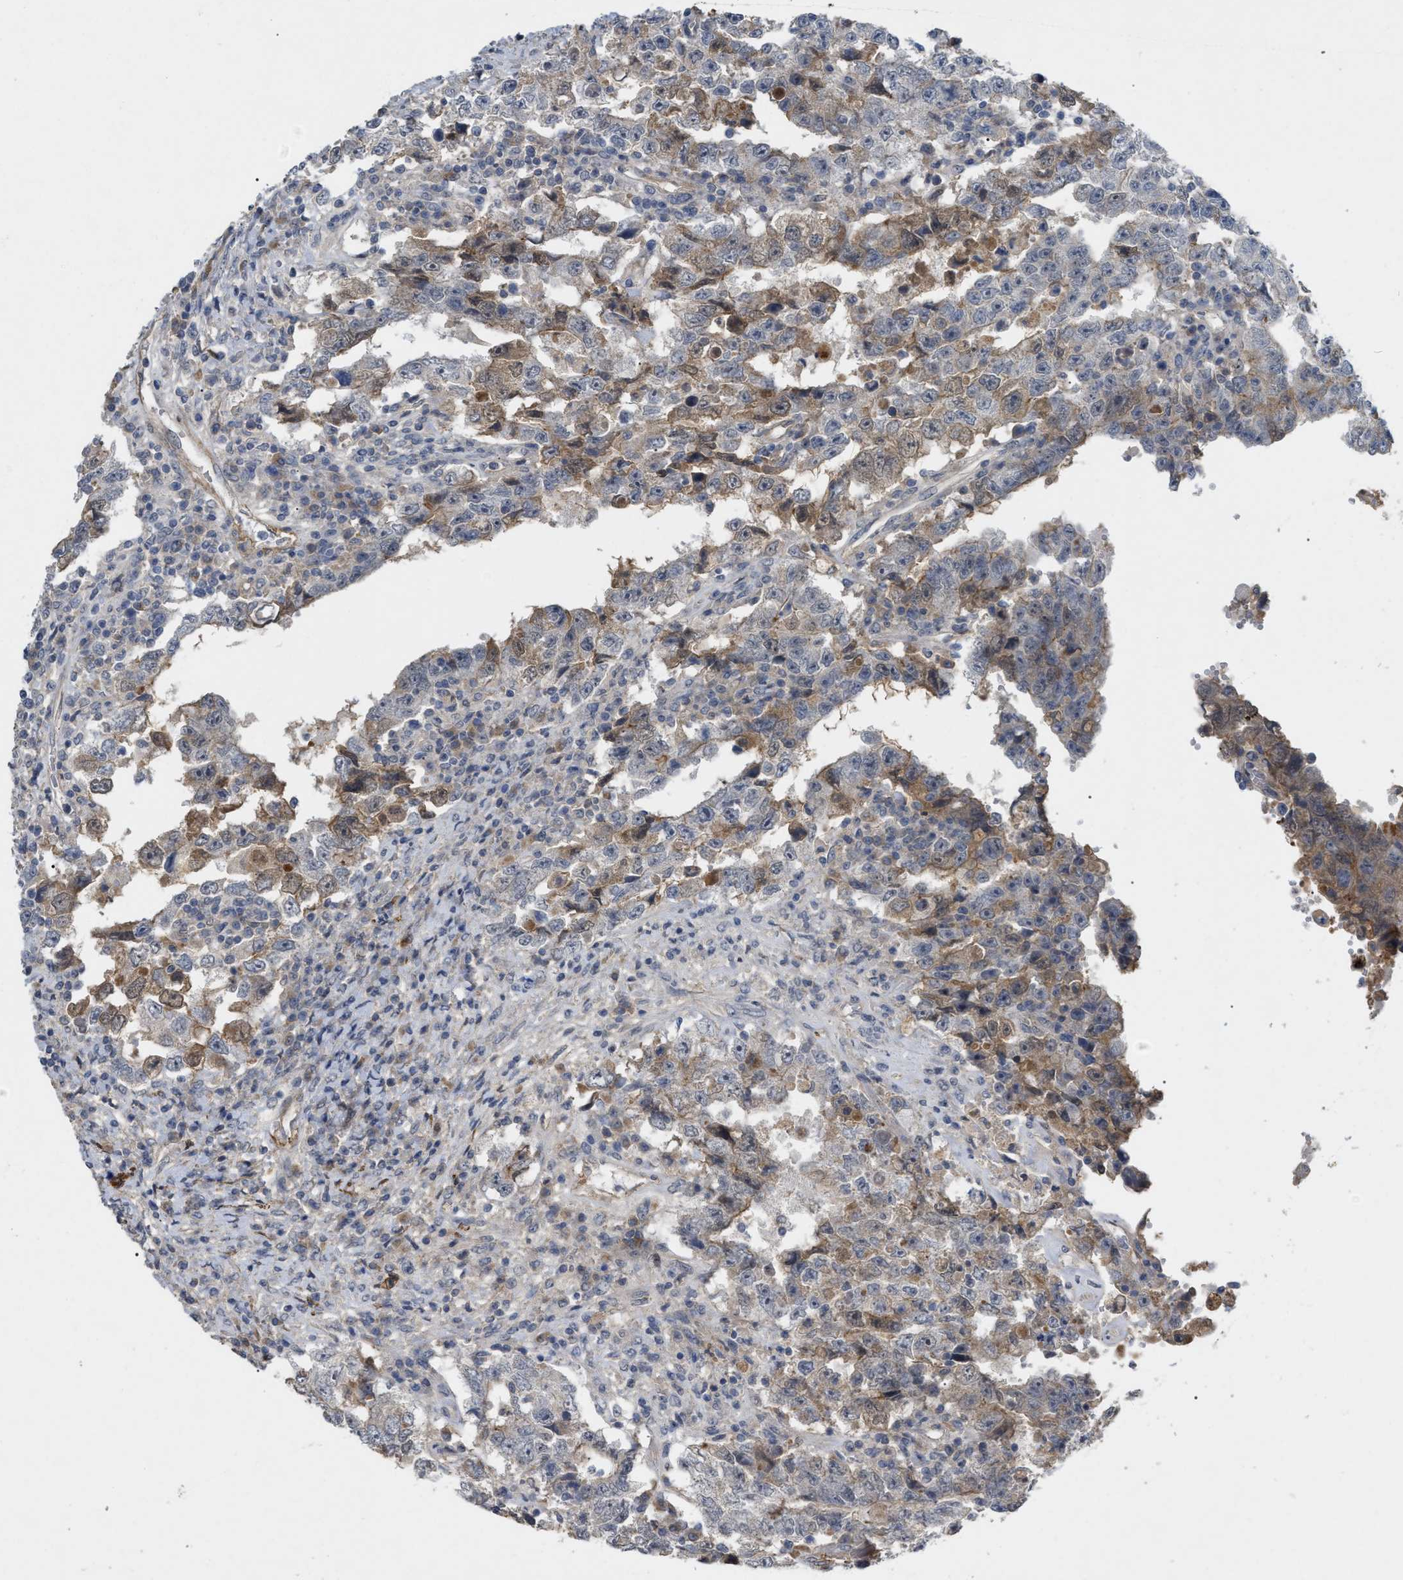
{"staining": {"intensity": "moderate", "quantity": "25%-75%", "location": "cytoplasmic/membranous"}, "tissue": "testis cancer", "cell_type": "Tumor cells", "image_type": "cancer", "snomed": [{"axis": "morphology", "description": "Carcinoma, Embryonal, NOS"}, {"axis": "topography", "description": "Testis"}], "caption": "About 25%-75% of tumor cells in human embryonal carcinoma (testis) exhibit moderate cytoplasmic/membranous protein positivity as visualized by brown immunohistochemical staining.", "gene": "ST6GALNAC6", "patient": {"sex": "male", "age": 26}}